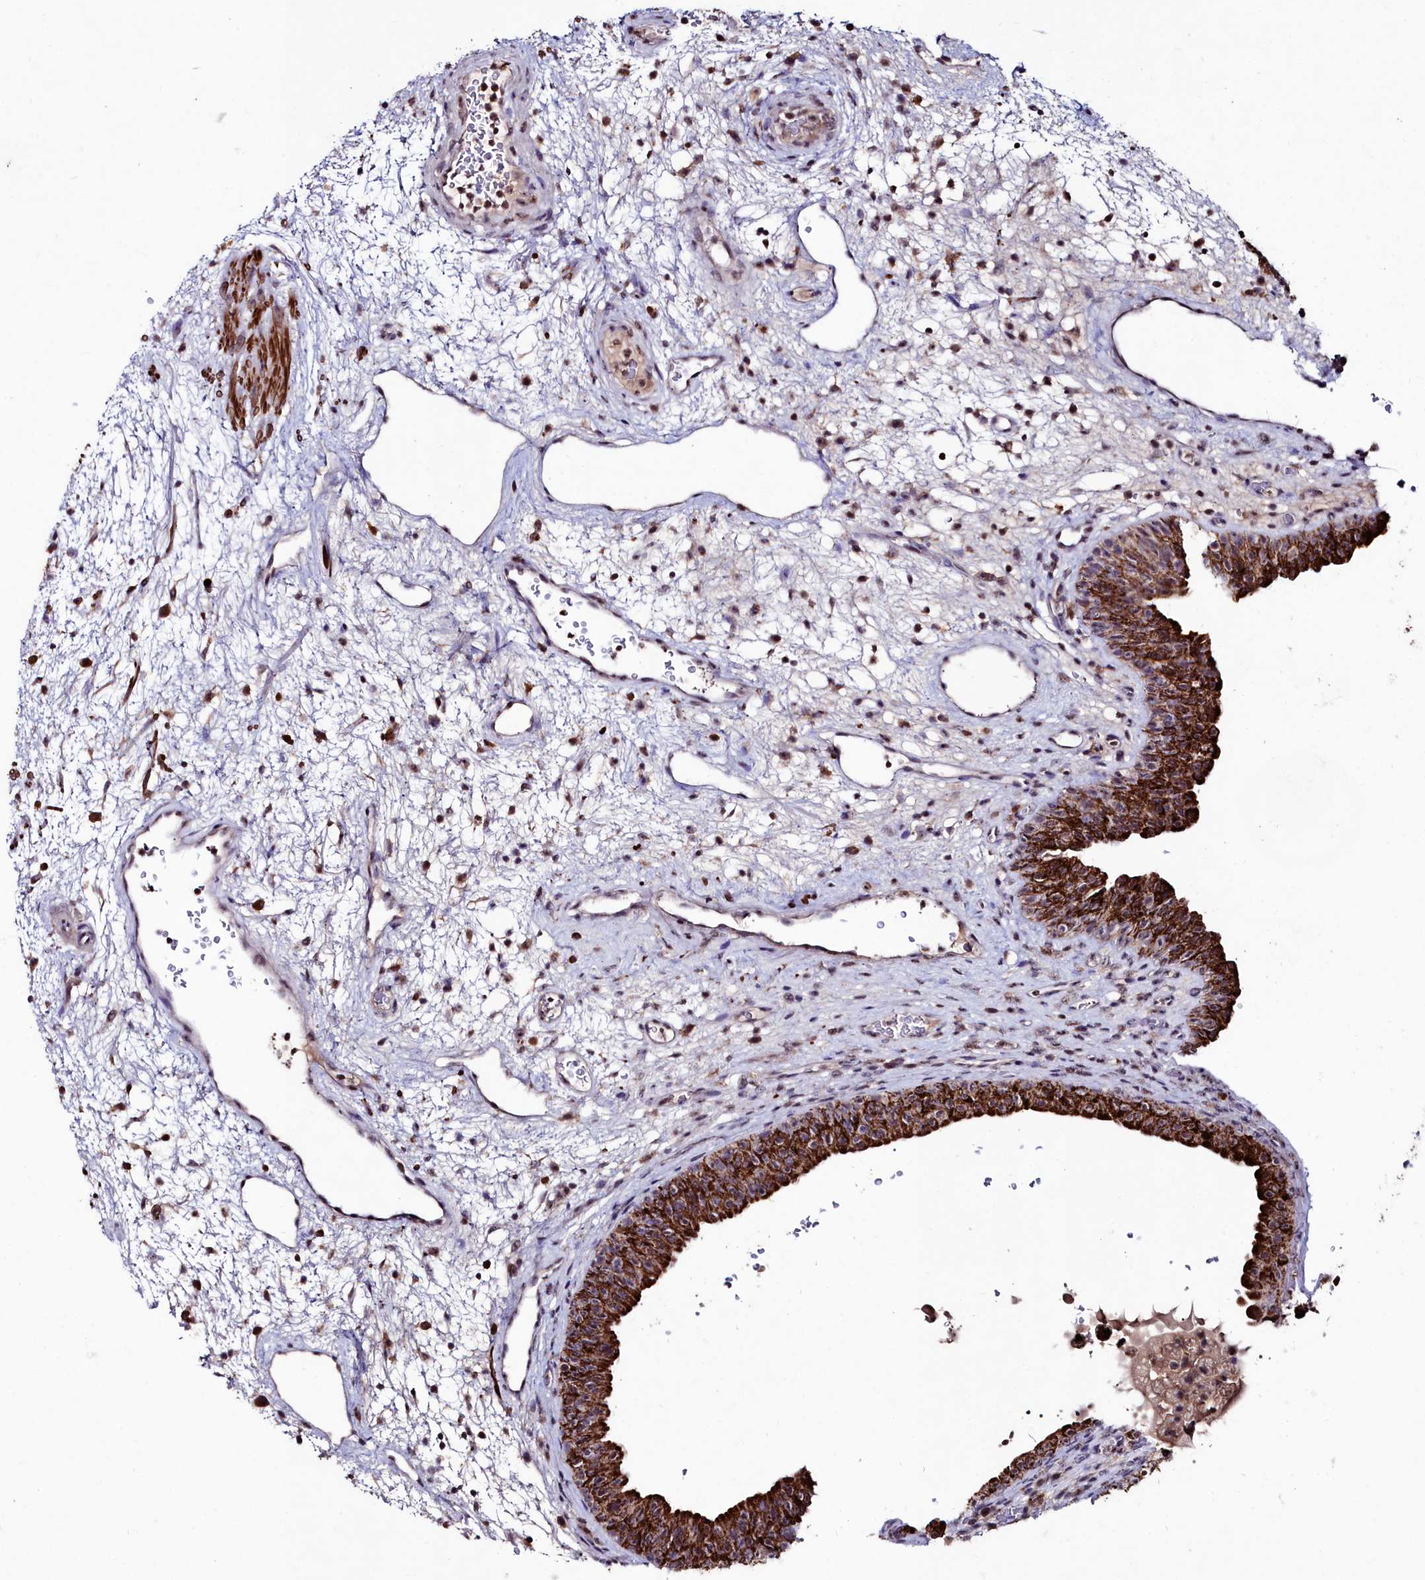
{"staining": {"intensity": "strong", "quantity": ">75%", "location": "cytoplasmic/membranous"}, "tissue": "urinary bladder", "cell_type": "Urothelial cells", "image_type": "normal", "snomed": [{"axis": "morphology", "description": "Normal tissue, NOS"}, {"axis": "topography", "description": "Urinary bladder"}], "caption": "A high amount of strong cytoplasmic/membranous positivity is appreciated in about >75% of urothelial cells in benign urinary bladder.", "gene": "AMBRA1", "patient": {"sex": "male", "age": 71}}